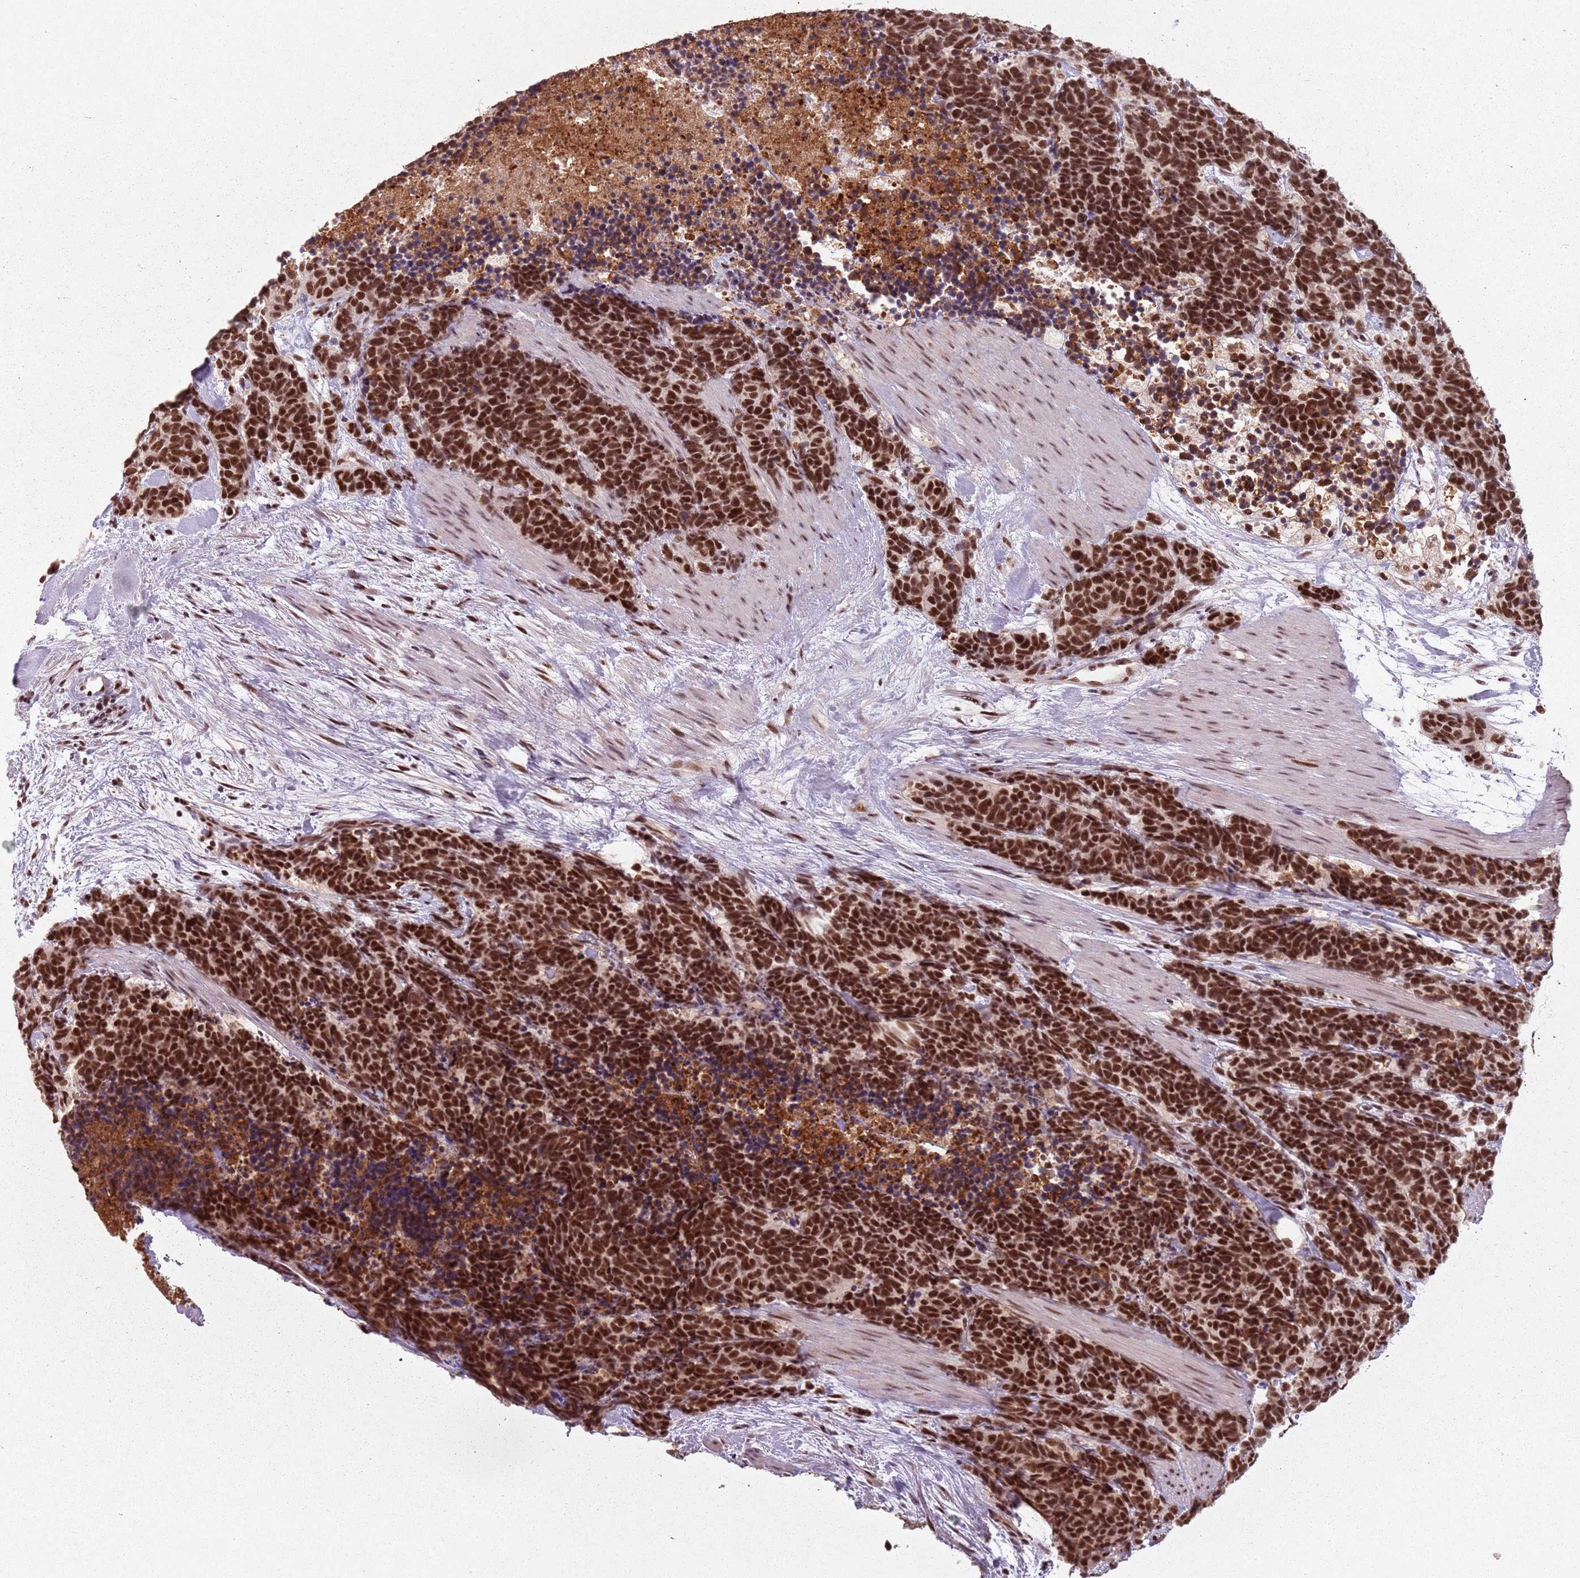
{"staining": {"intensity": "strong", "quantity": ">75%", "location": "nuclear"}, "tissue": "carcinoid", "cell_type": "Tumor cells", "image_type": "cancer", "snomed": [{"axis": "morphology", "description": "Carcinoma, NOS"}, {"axis": "morphology", "description": "Carcinoid, malignant, NOS"}, {"axis": "topography", "description": "Prostate"}], "caption": "A brown stain shows strong nuclear positivity of a protein in carcinoid tumor cells.", "gene": "NCBP1", "patient": {"sex": "male", "age": 57}}